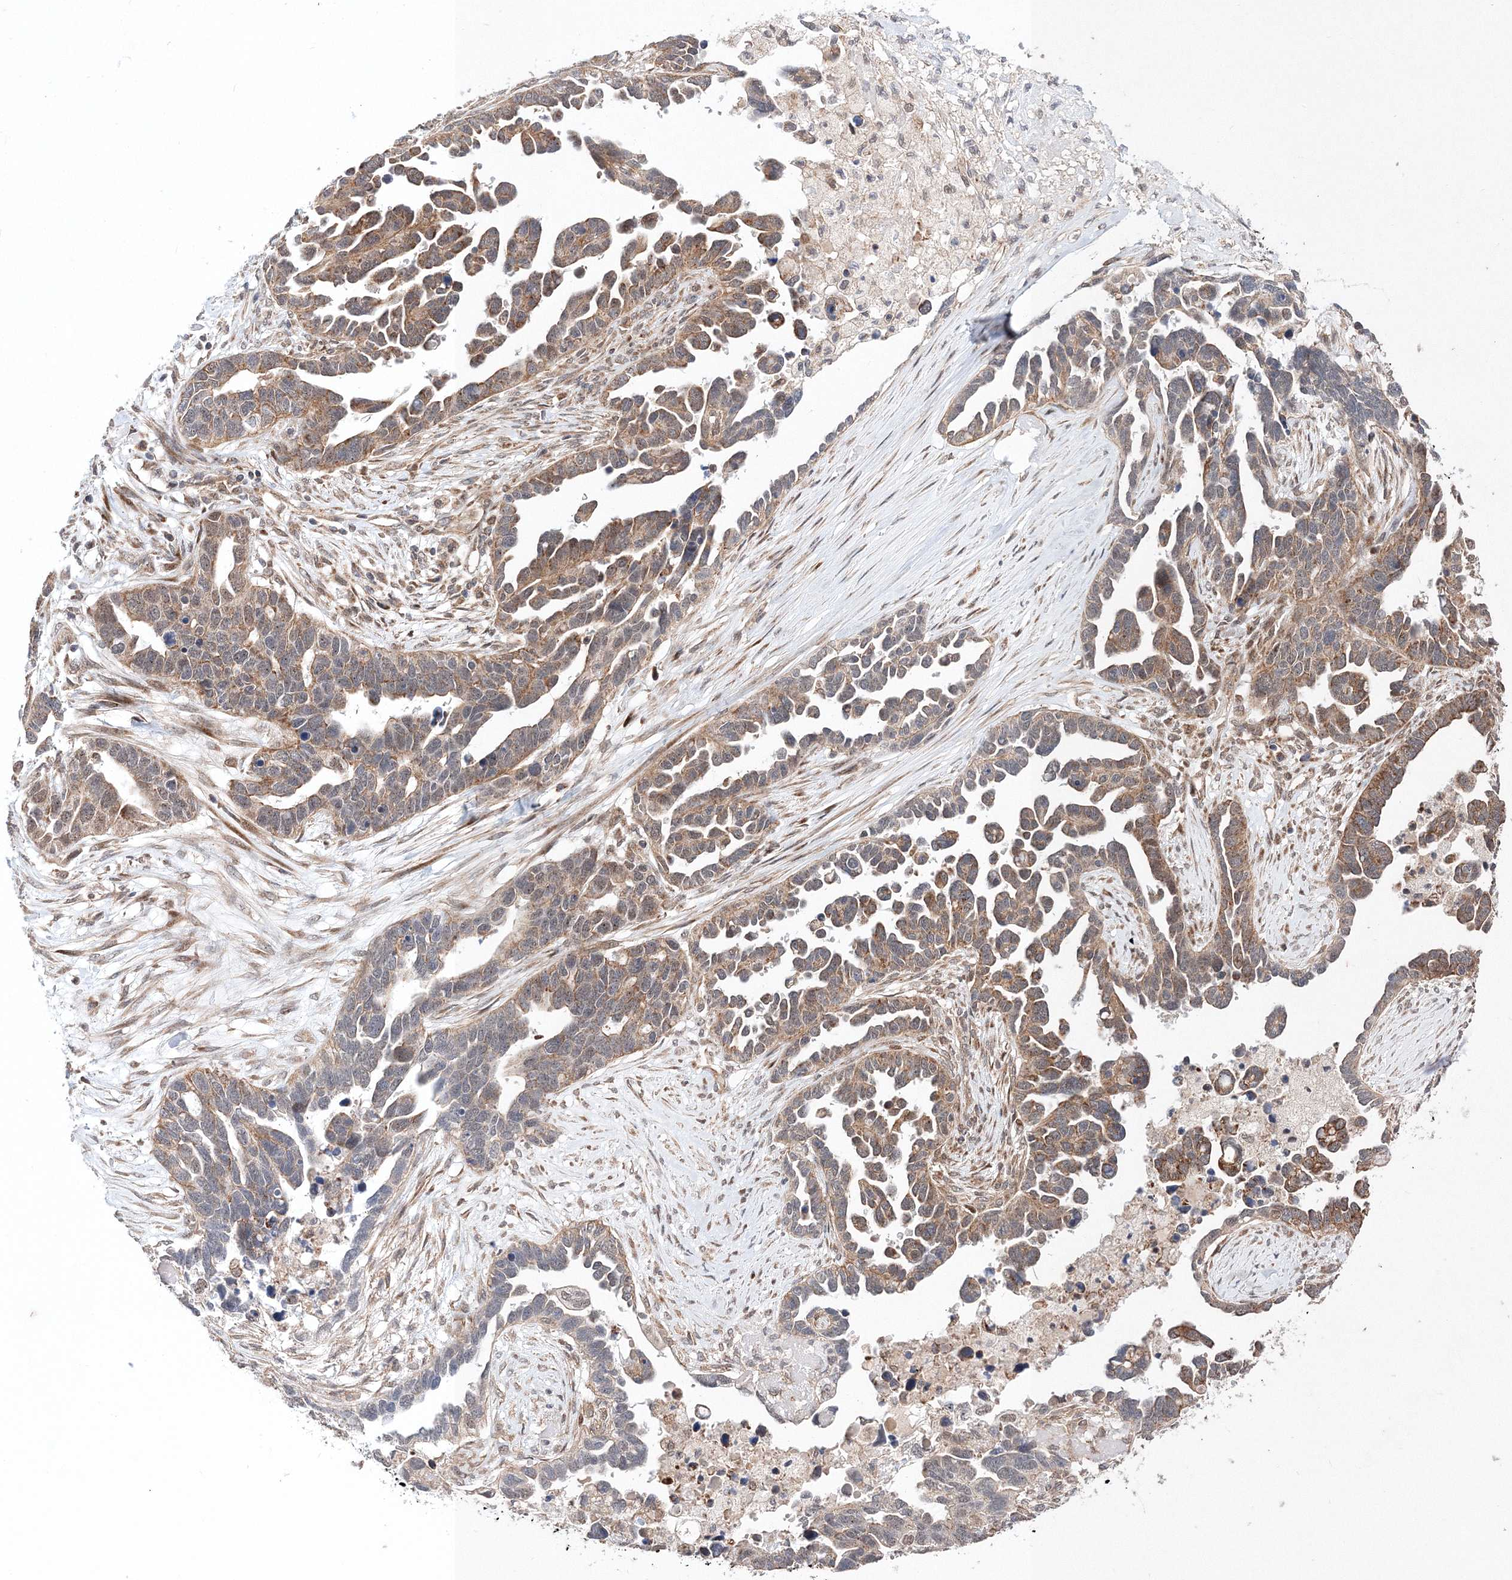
{"staining": {"intensity": "moderate", "quantity": ">75%", "location": "cytoplasmic/membranous"}, "tissue": "ovarian cancer", "cell_type": "Tumor cells", "image_type": "cancer", "snomed": [{"axis": "morphology", "description": "Cystadenocarcinoma, serous, NOS"}, {"axis": "topography", "description": "Ovary"}], "caption": "This photomicrograph reveals IHC staining of human ovarian cancer, with medium moderate cytoplasmic/membranous staining in about >75% of tumor cells.", "gene": "DALRD3", "patient": {"sex": "female", "age": 54}}